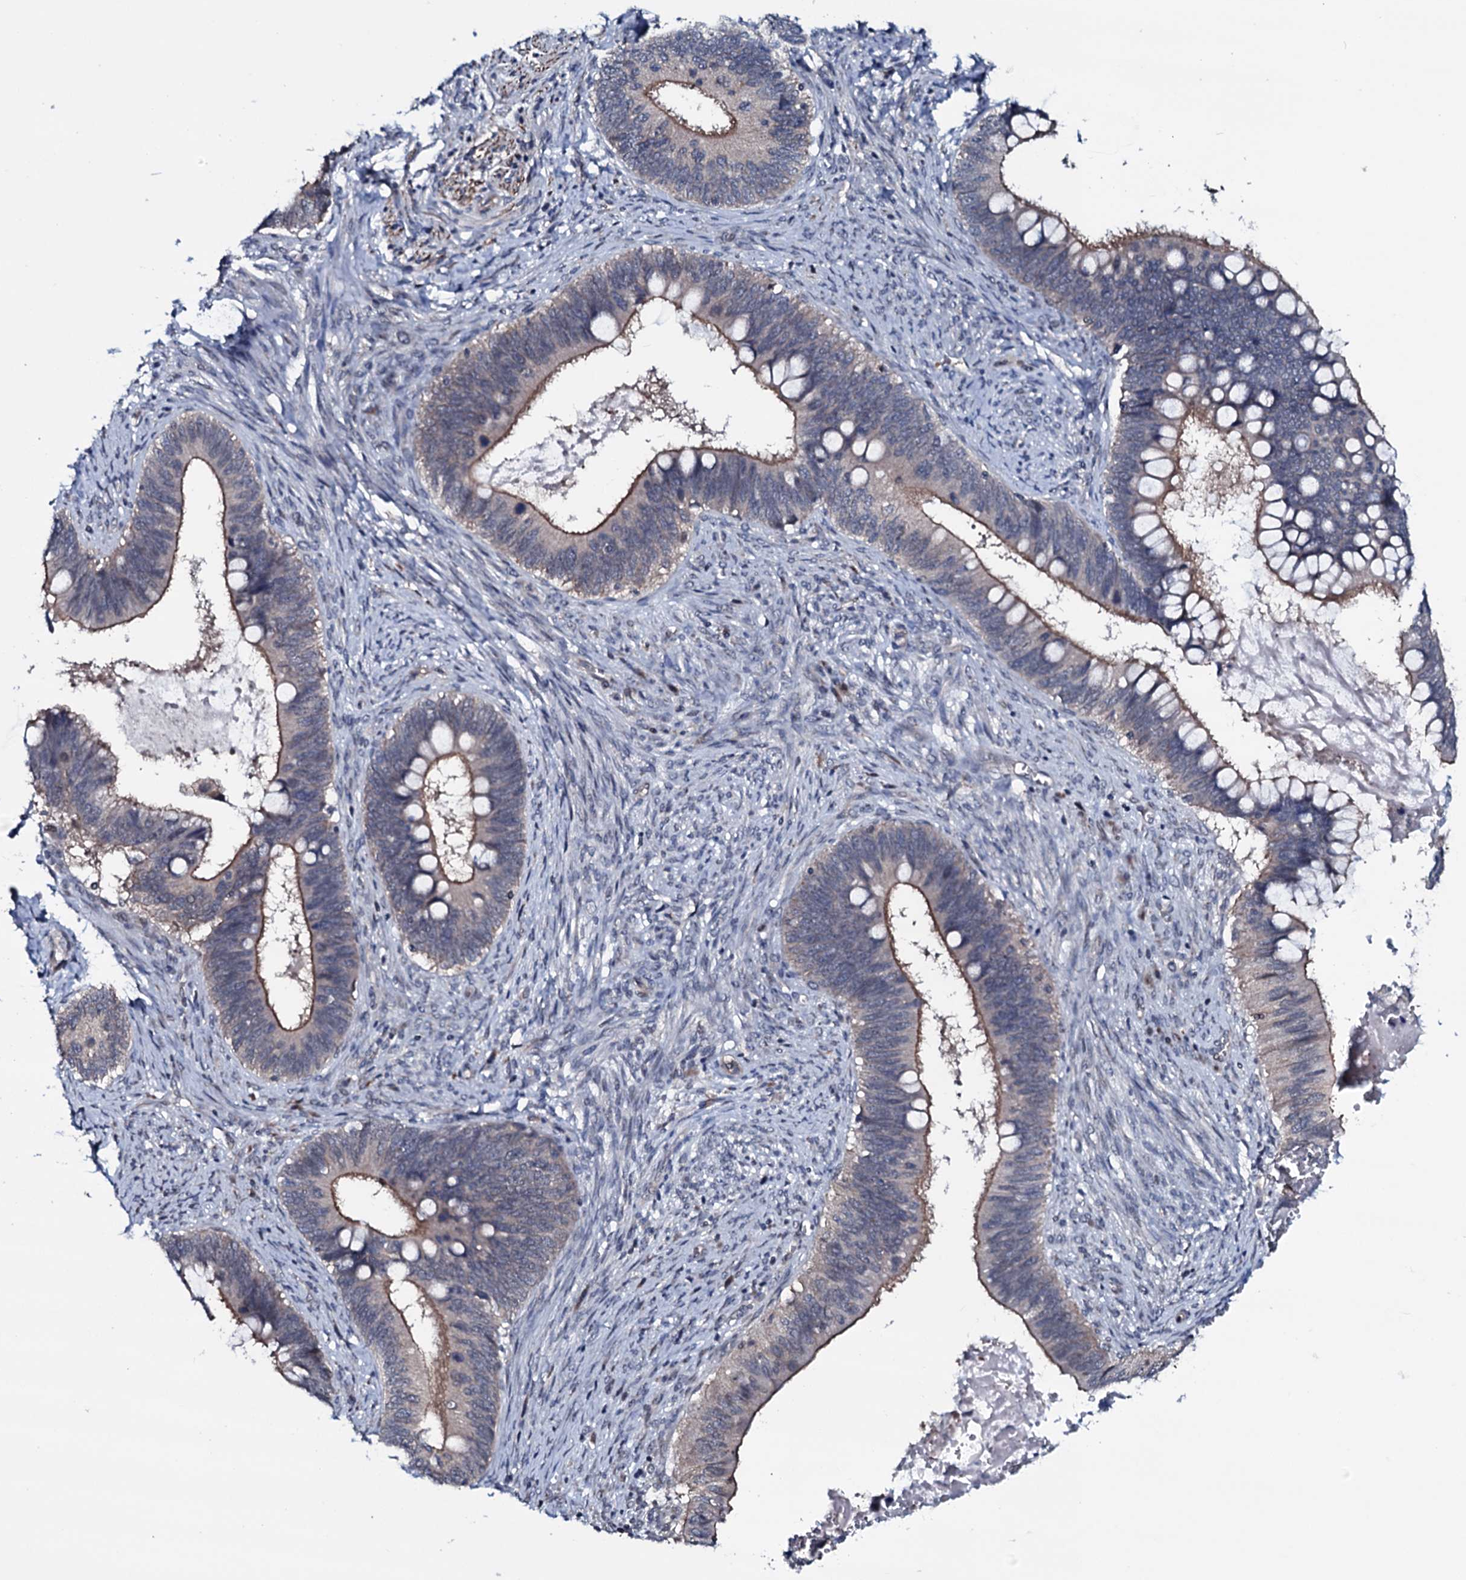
{"staining": {"intensity": "strong", "quantity": "25%-75%", "location": "cytoplasmic/membranous"}, "tissue": "cervical cancer", "cell_type": "Tumor cells", "image_type": "cancer", "snomed": [{"axis": "morphology", "description": "Adenocarcinoma, NOS"}, {"axis": "topography", "description": "Cervix"}], "caption": "Immunohistochemistry (DAB (3,3'-diaminobenzidine)) staining of human adenocarcinoma (cervical) demonstrates strong cytoplasmic/membranous protein expression in approximately 25%-75% of tumor cells.", "gene": "OGFOD2", "patient": {"sex": "female", "age": 42}}